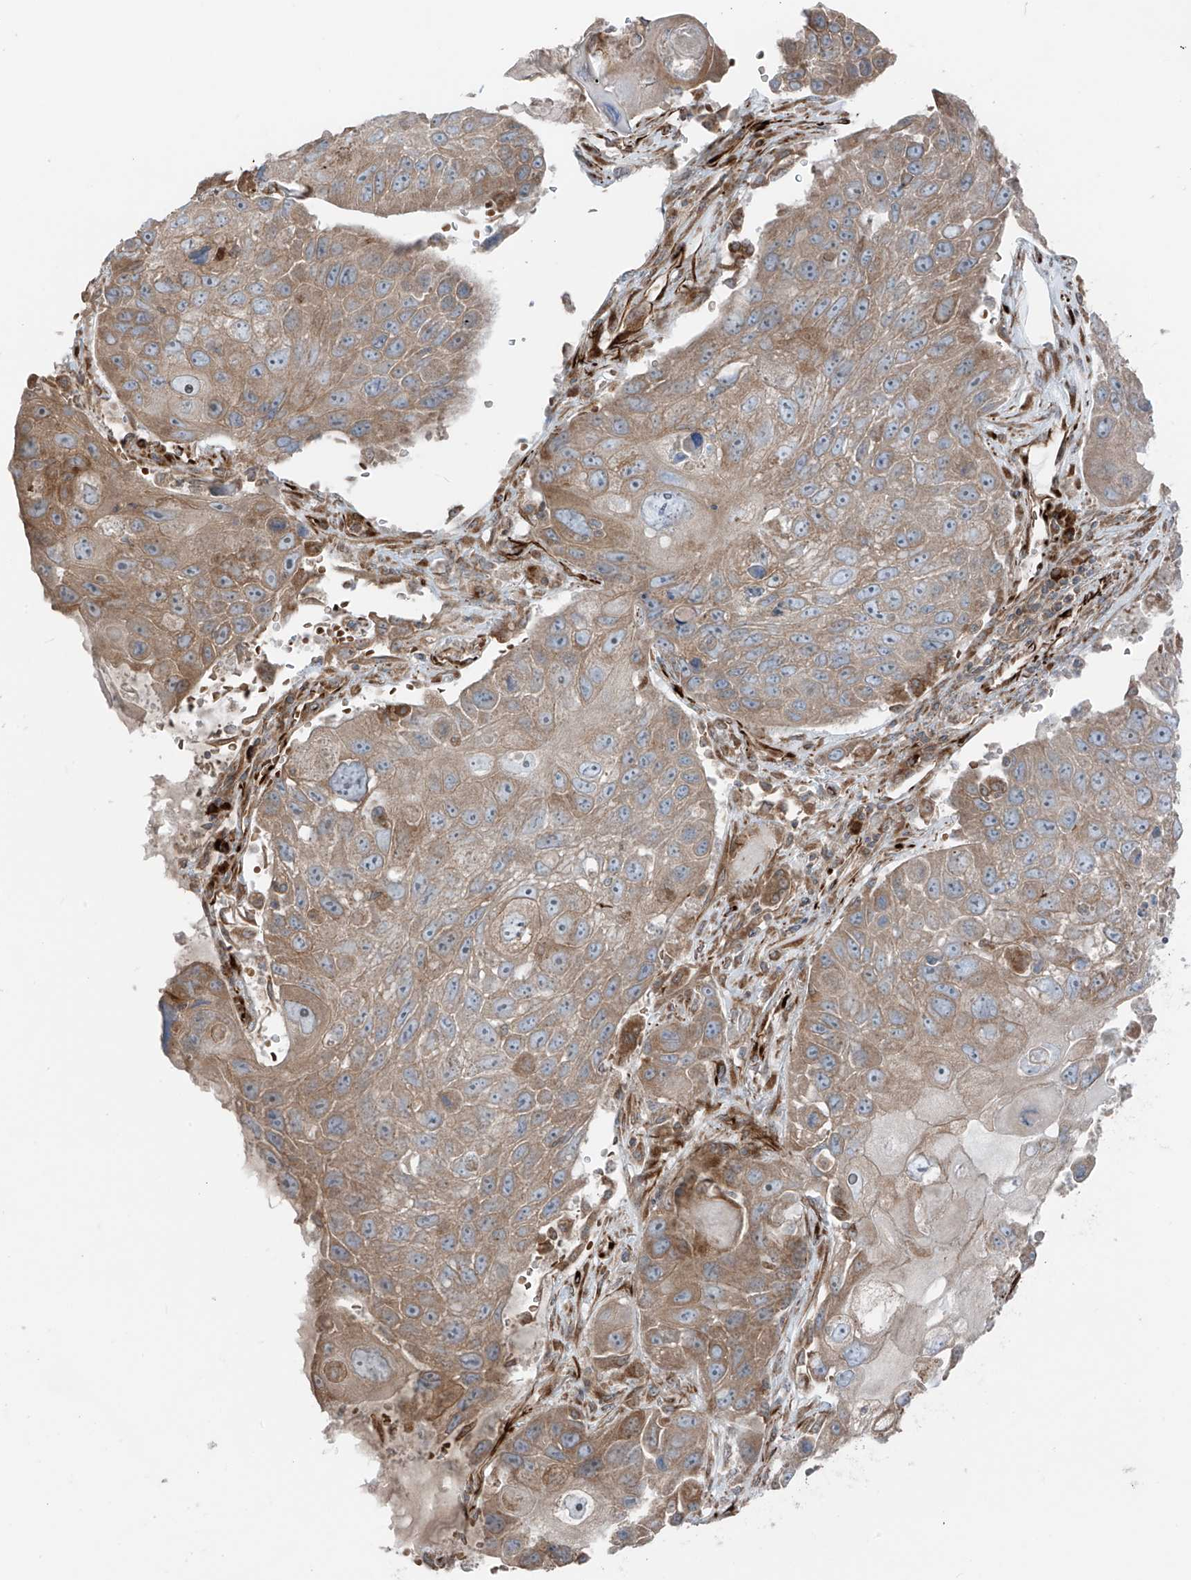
{"staining": {"intensity": "moderate", "quantity": "25%-75%", "location": "cytoplasmic/membranous"}, "tissue": "lung cancer", "cell_type": "Tumor cells", "image_type": "cancer", "snomed": [{"axis": "morphology", "description": "Squamous cell carcinoma, NOS"}, {"axis": "topography", "description": "Lung"}], "caption": "This is an image of immunohistochemistry staining of lung squamous cell carcinoma, which shows moderate expression in the cytoplasmic/membranous of tumor cells.", "gene": "ERLEC1", "patient": {"sex": "male", "age": 61}}